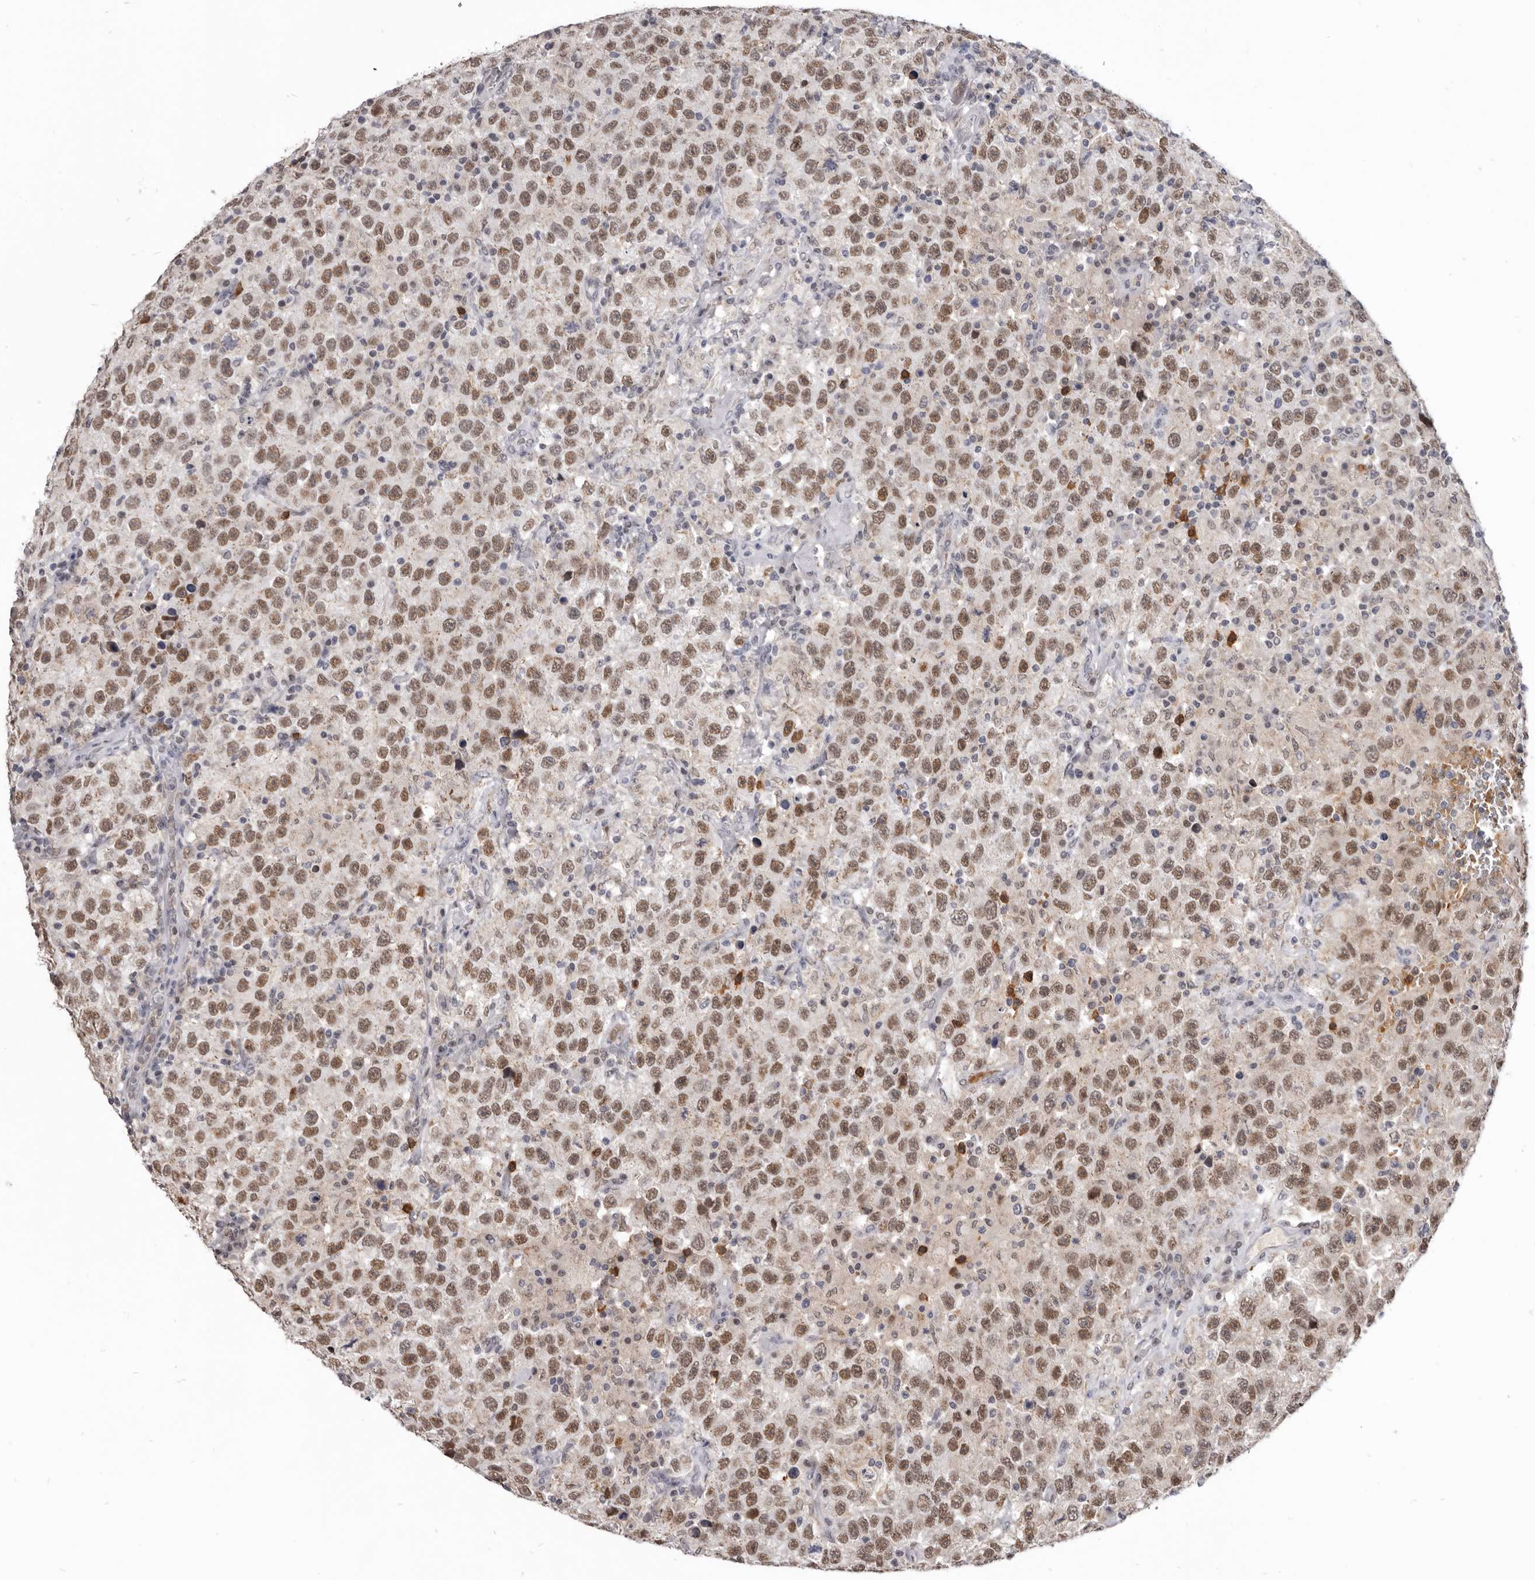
{"staining": {"intensity": "moderate", "quantity": ">75%", "location": "nuclear"}, "tissue": "testis cancer", "cell_type": "Tumor cells", "image_type": "cancer", "snomed": [{"axis": "morphology", "description": "Seminoma, NOS"}, {"axis": "topography", "description": "Testis"}], "caption": "A medium amount of moderate nuclear staining is appreciated in approximately >75% of tumor cells in testis cancer tissue.", "gene": "CGN", "patient": {"sex": "male", "age": 41}}